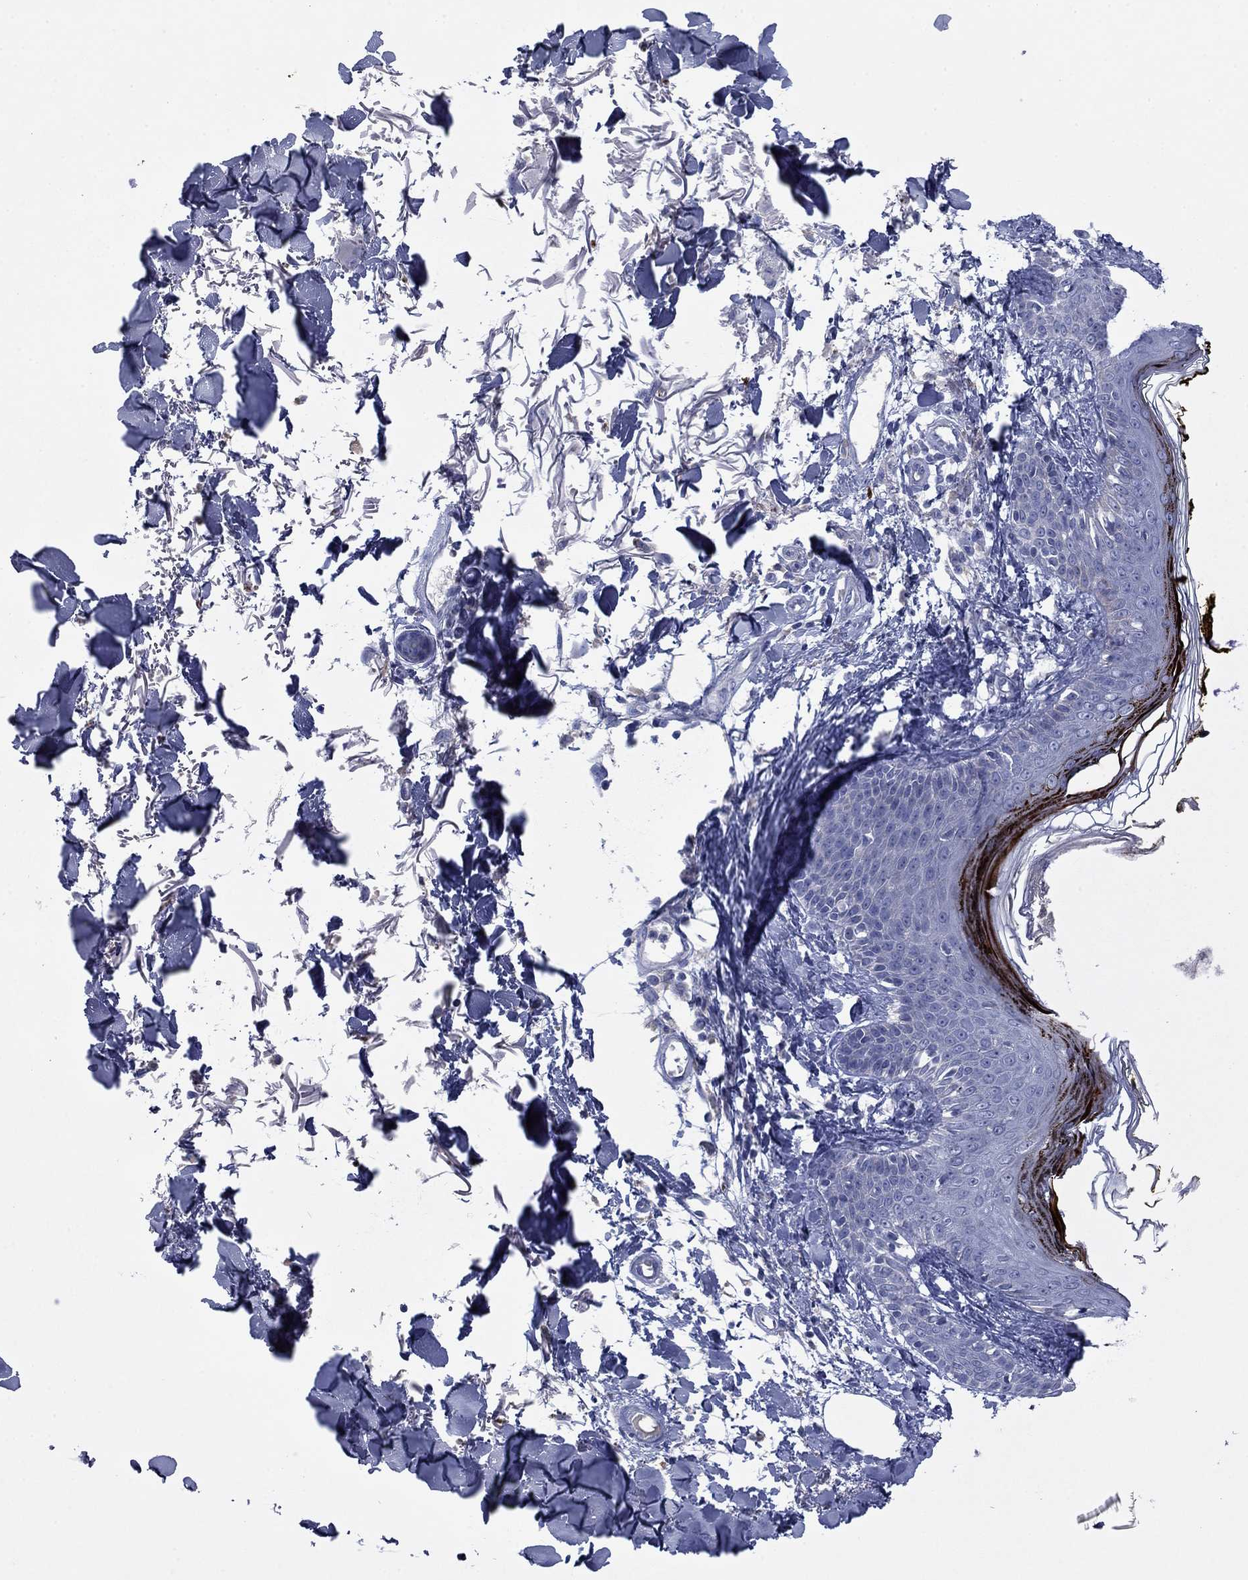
{"staining": {"intensity": "negative", "quantity": "none", "location": "none"}, "tissue": "skin", "cell_type": "Fibroblasts", "image_type": "normal", "snomed": [{"axis": "morphology", "description": "Normal tissue, NOS"}, {"axis": "topography", "description": "Skin"}], "caption": "Protein analysis of normal skin exhibits no significant expression in fibroblasts. Nuclei are stained in blue.", "gene": "CNTNAP4", "patient": {"sex": "male", "age": 76}}